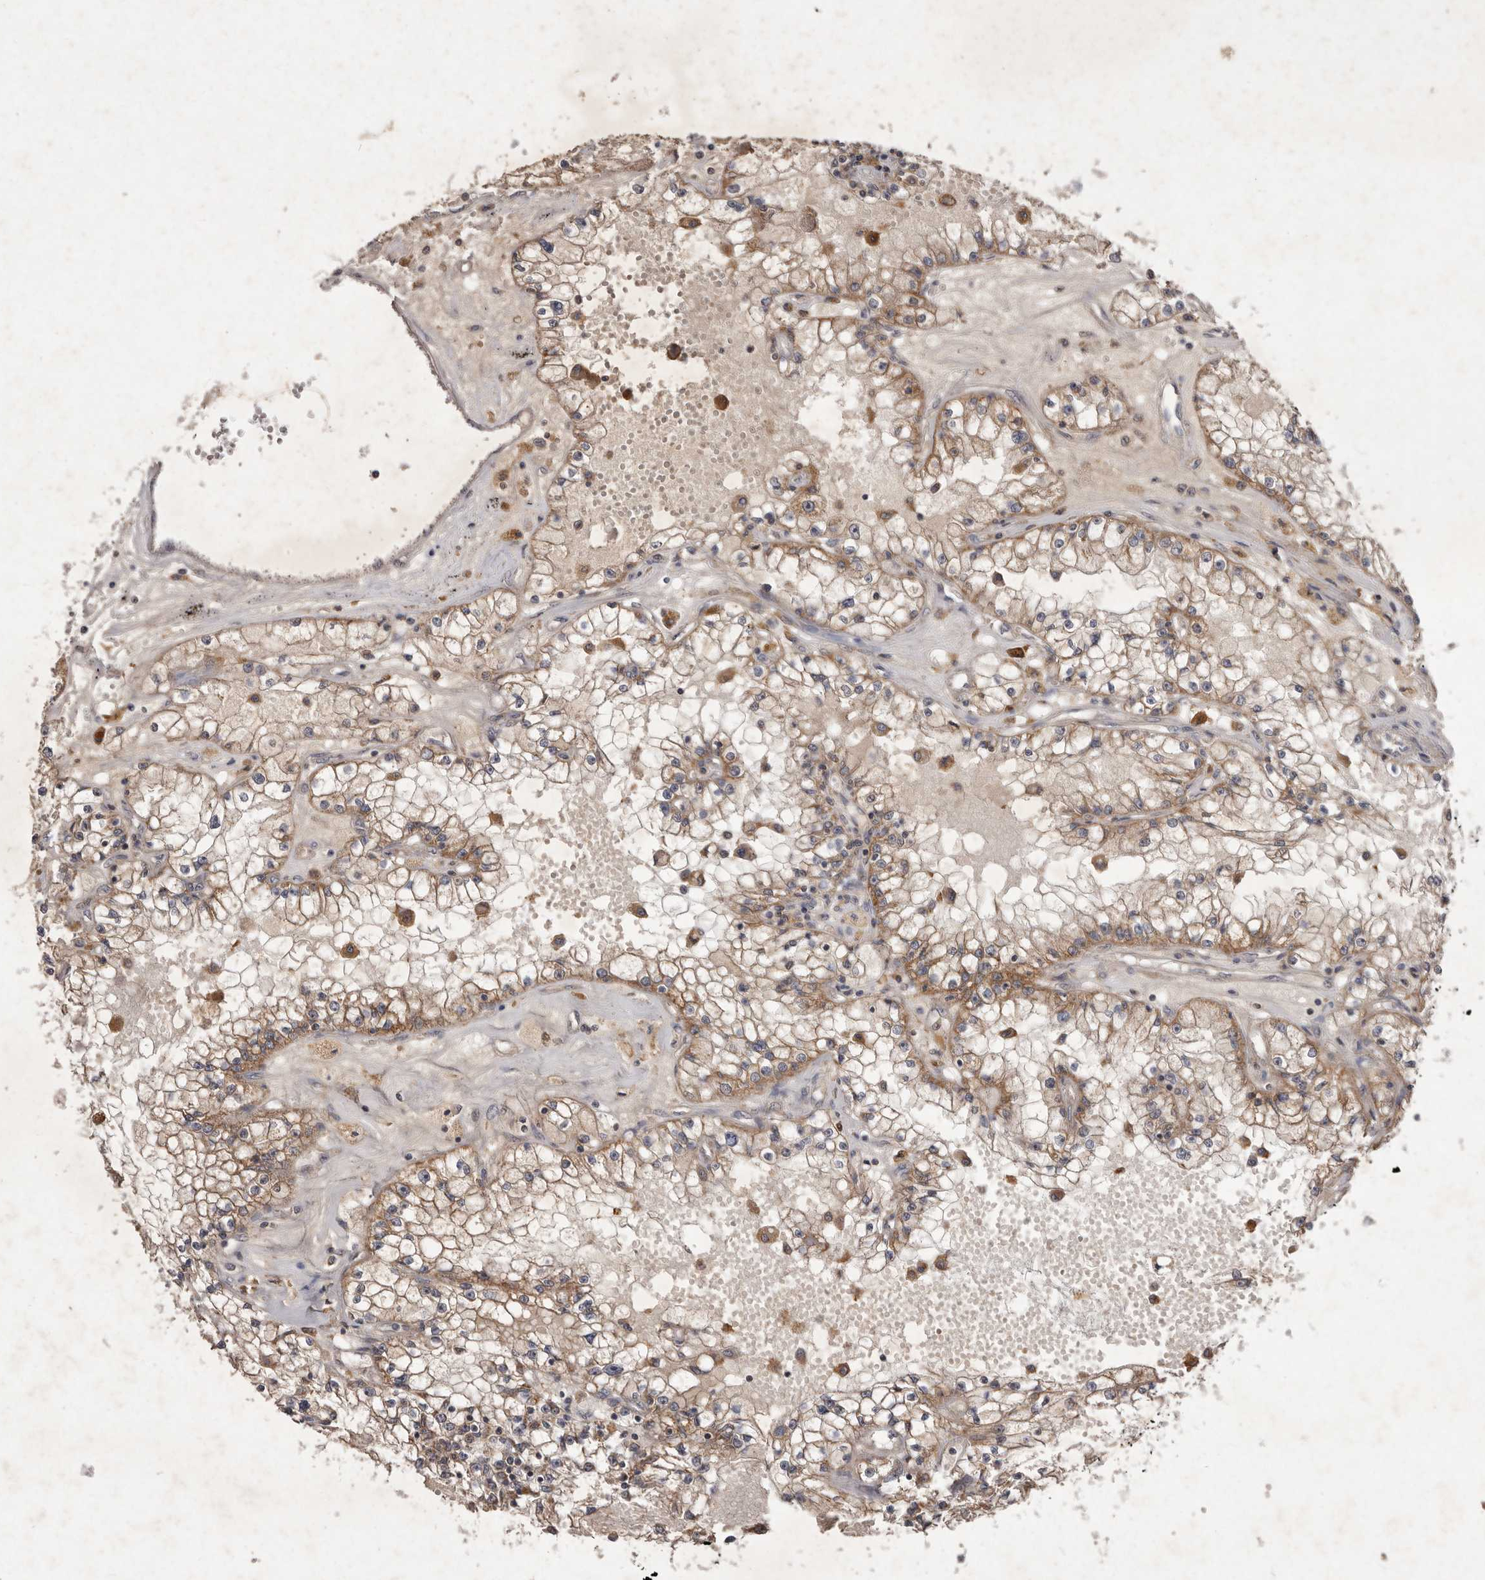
{"staining": {"intensity": "moderate", "quantity": ">75%", "location": "cytoplasmic/membranous"}, "tissue": "renal cancer", "cell_type": "Tumor cells", "image_type": "cancer", "snomed": [{"axis": "morphology", "description": "Adenocarcinoma, NOS"}, {"axis": "topography", "description": "Kidney"}], "caption": "Renal adenocarcinoma stained with a brown dye exhibits moderate cytoplasmic/membranous positive staining in approximately >75% of tumor cells.", "gene": "FLAD1", "patient": {"sex": "male", "age": 56}}